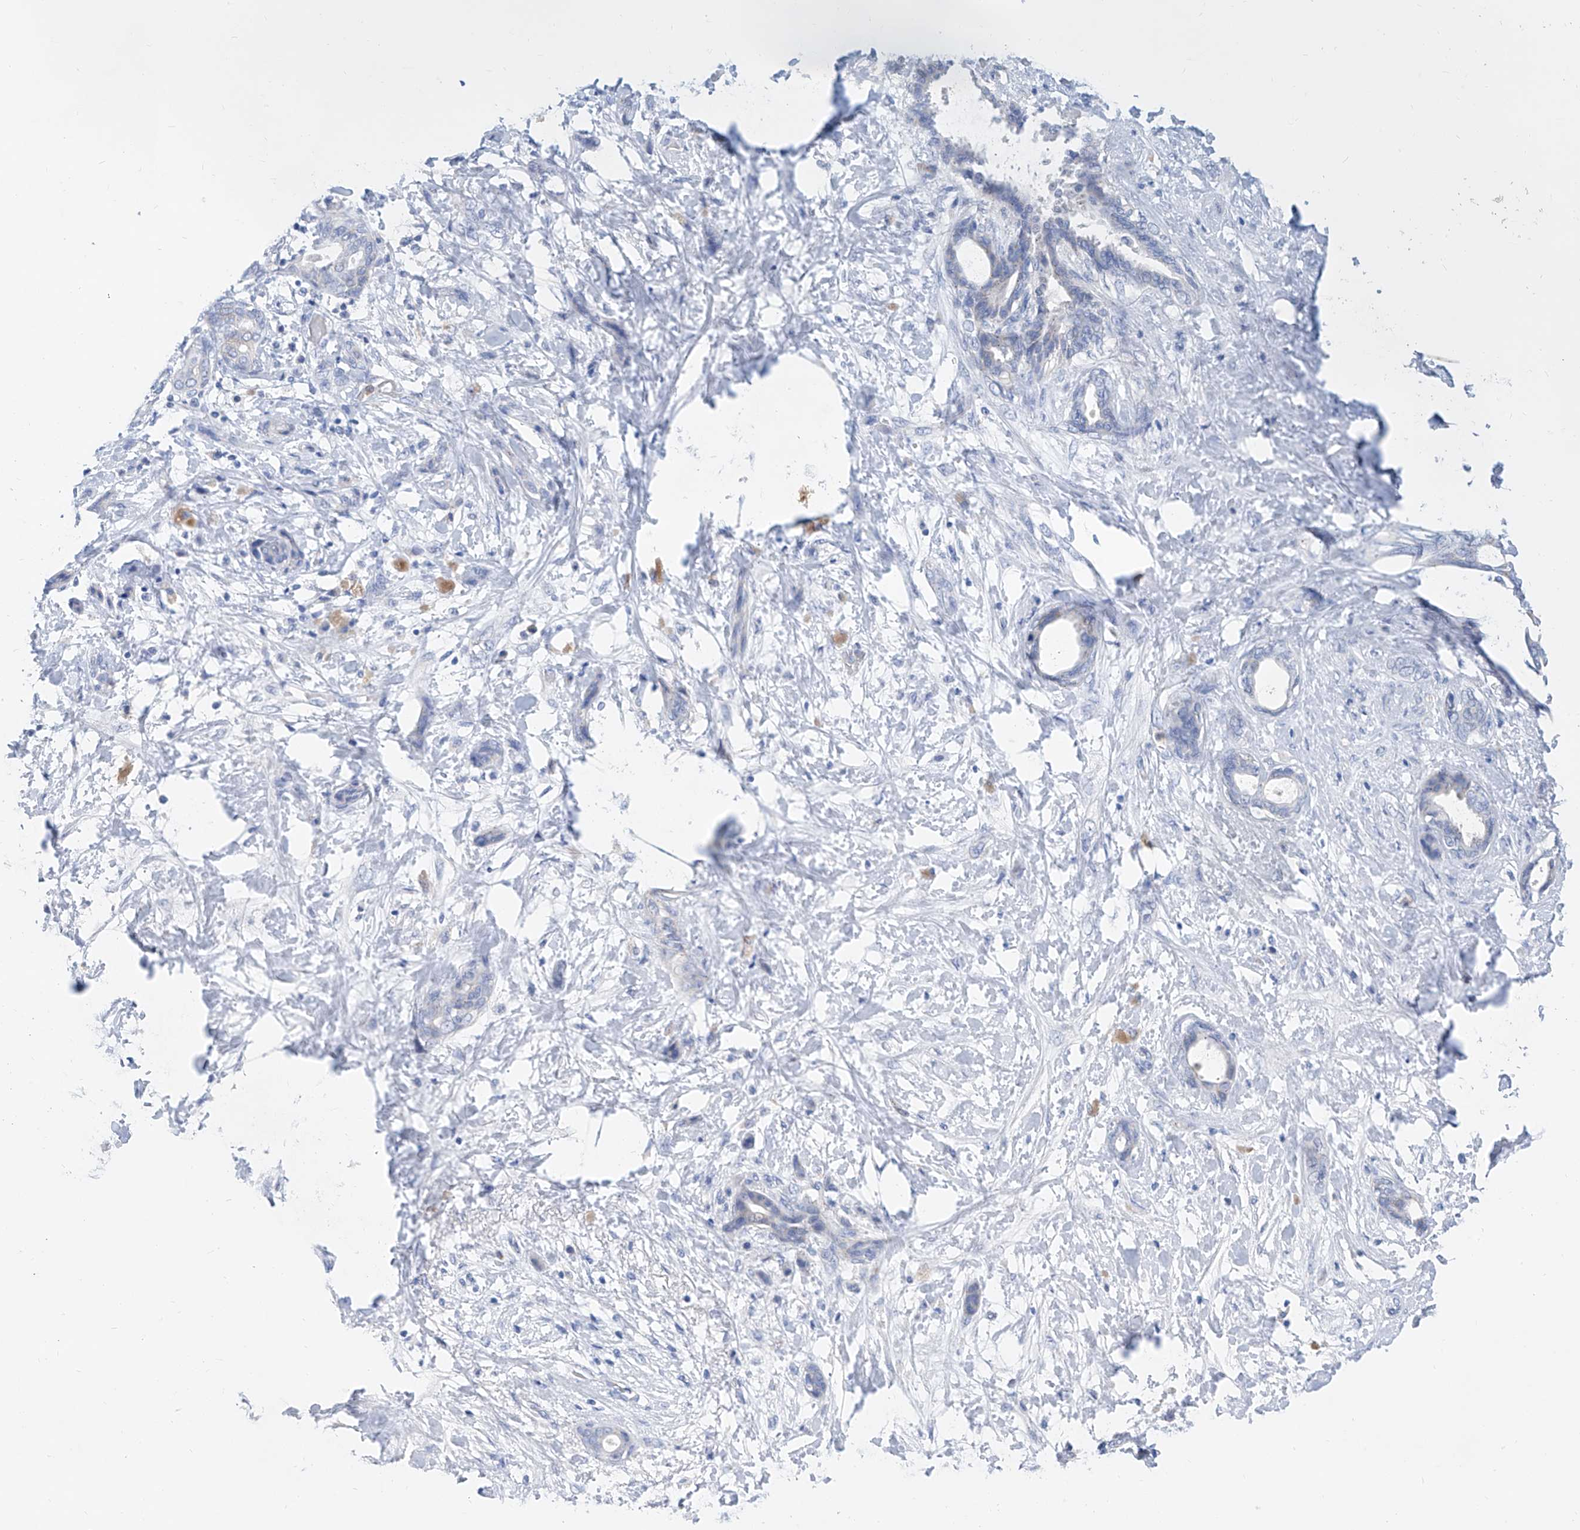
{"staining": {"intensity": "negative", "quantity": "none", "location": "none"}, "tissue": "pancreatic cancer", "cell_type": "Tumor cells", "image_type": "cancer", "snomed": [{"axis": "morphology", "description": "Normal tissue, NOS"}, {"axis": "morphology", "description": "Adenocarcinoma, NOS"}, {"axis": "topography", "description": "Pancreas"}, {"axis": "topography", "description": "Peripheral nerve tissue"}], "caption": "Tumor cells show no significant protein expression in pancreatic cancer.", "gene": "SLC25A29", "patient": {"sex": "female", "age": 63}}